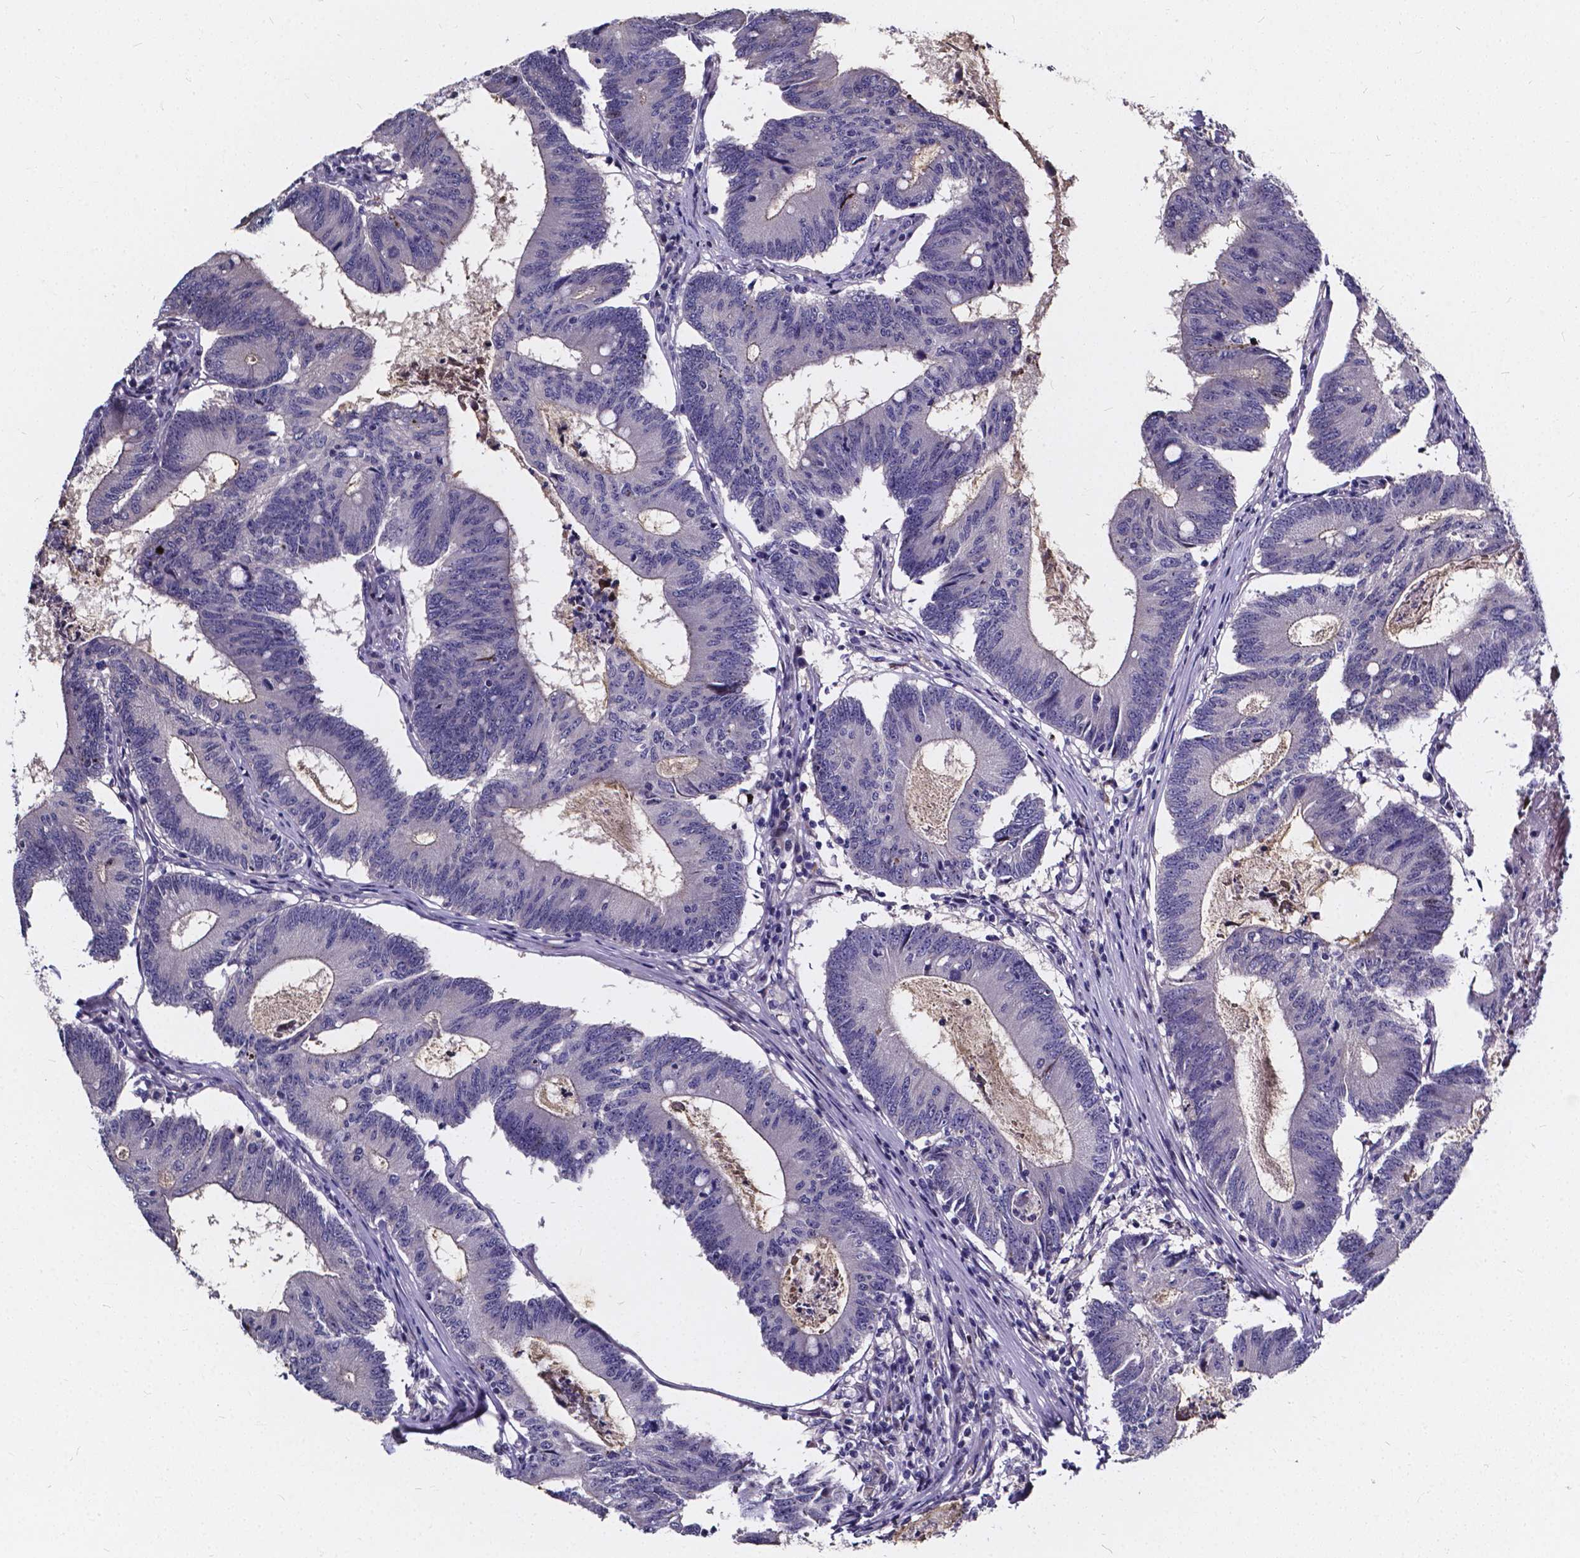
{"staining": {"intensity": "negative", "quantity": "none", "location": "none"}, "tissue": "colorectal cancer", "cell_type": "Tumor cells", "image_type": "cancer", "snomed": [{"axis": "morphology", "description": "Adenocarcinoma, NOS"}, {"axis": "topography", "description": "Colon"}], "caption": "Immunohistochemistry image of neoplastic tissue: human adenocarcinoma (colorectal) stained with DAB (3,3'-diaminobenzidine) displays no significant protein staining in tumor cells.", "gene": "SOWAHA", "patient": {"sex": "female", "age": 70}}